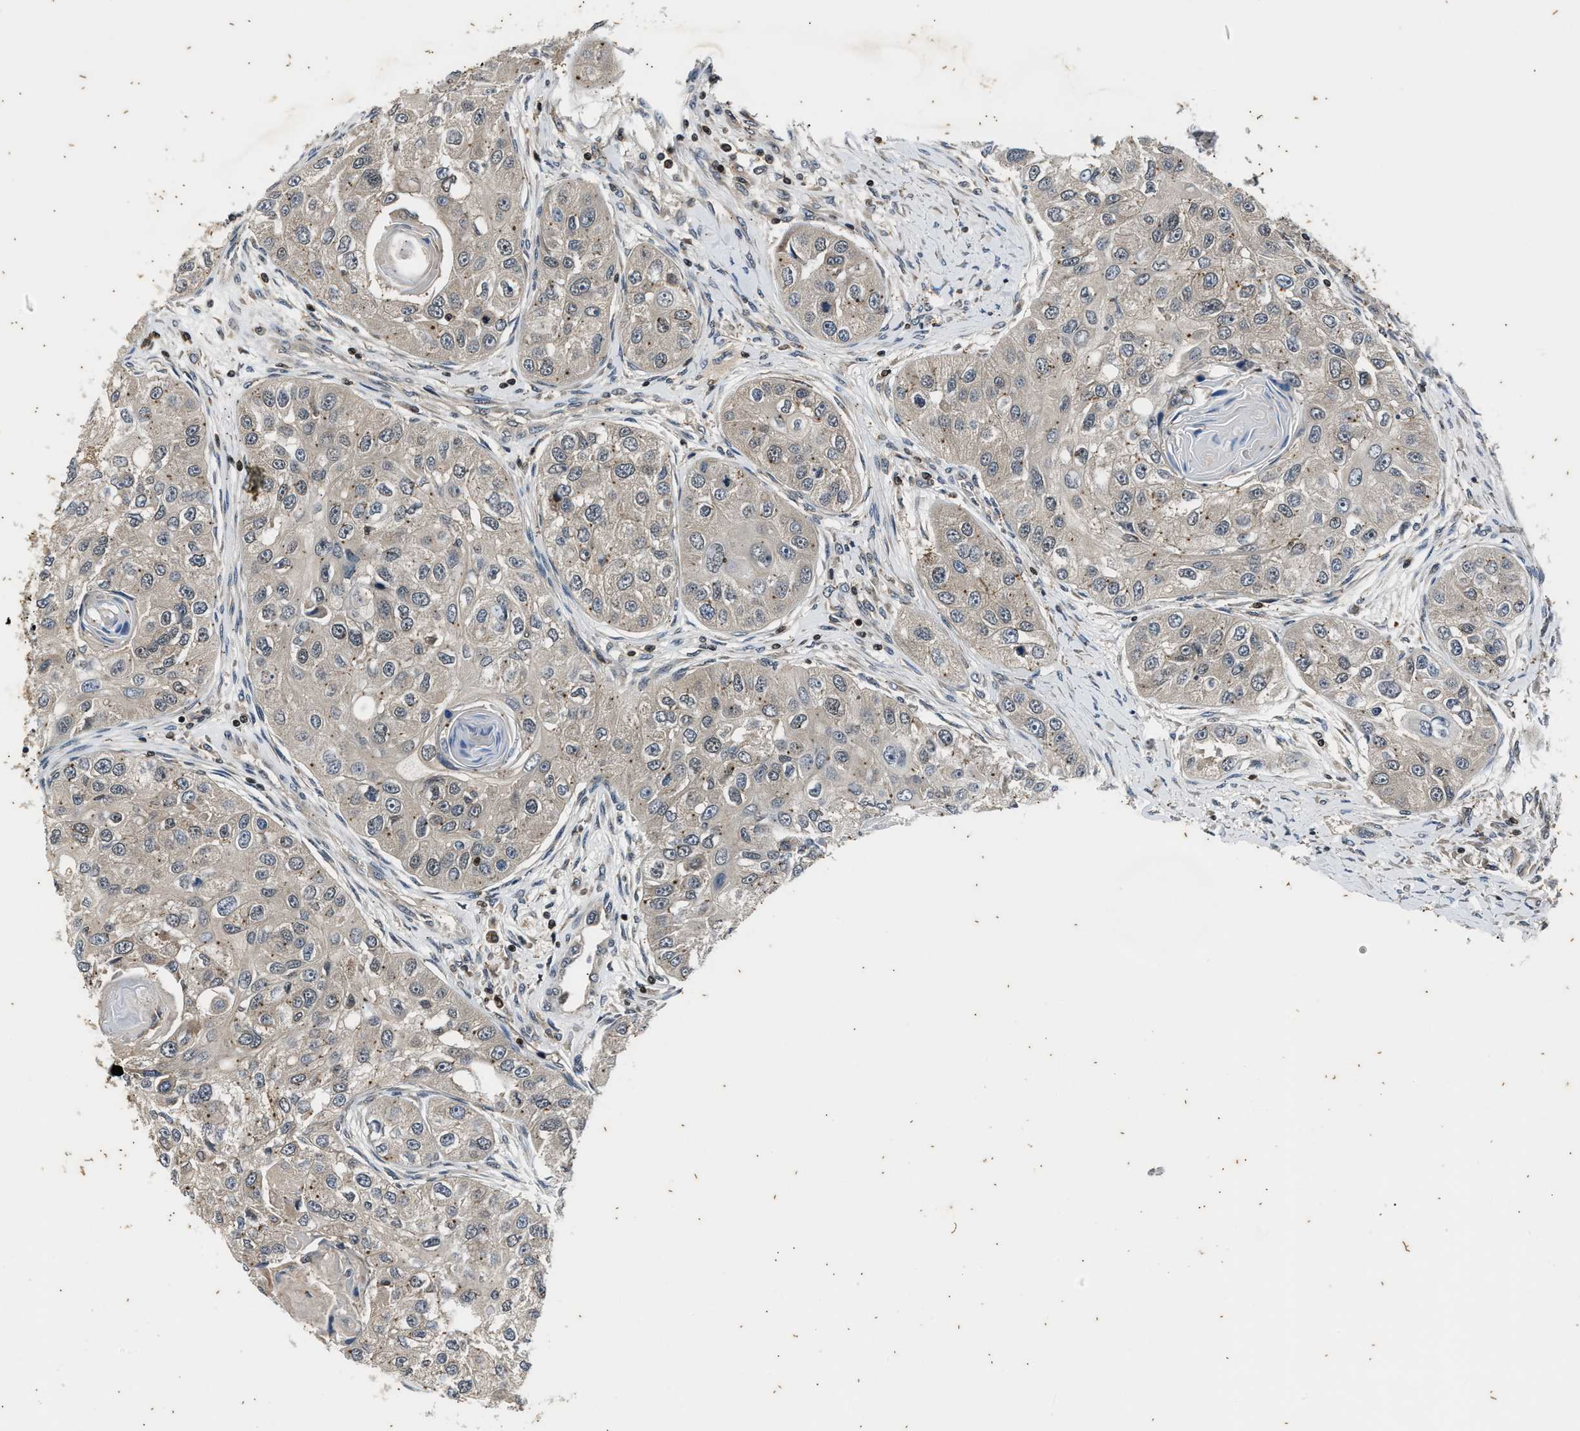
{"staining": {"intensity": "negative", "quantity": "none", "location": "none"}, "tissue": "head and neck cancer", "cell_type": "Tumor cells", "image_type": "cancer", "snomed": [{"axis": "morphology", "description": "Normal tissue, NOS"}, {"axis": "morphology", "description": "Squamous cell carcinoma, NOS"}, {"axis": "topography", "description": "Skeletal muscle"}, {"axis": "topography", "description": "Head-Neck"}], "caption": "Immunohistochemical staining of head and neck squamous cell carcinoma demonstrates no significant expression in tumor cells.", "gene": "PTPN7", "patient": {"sex": "male", "age": 51}}